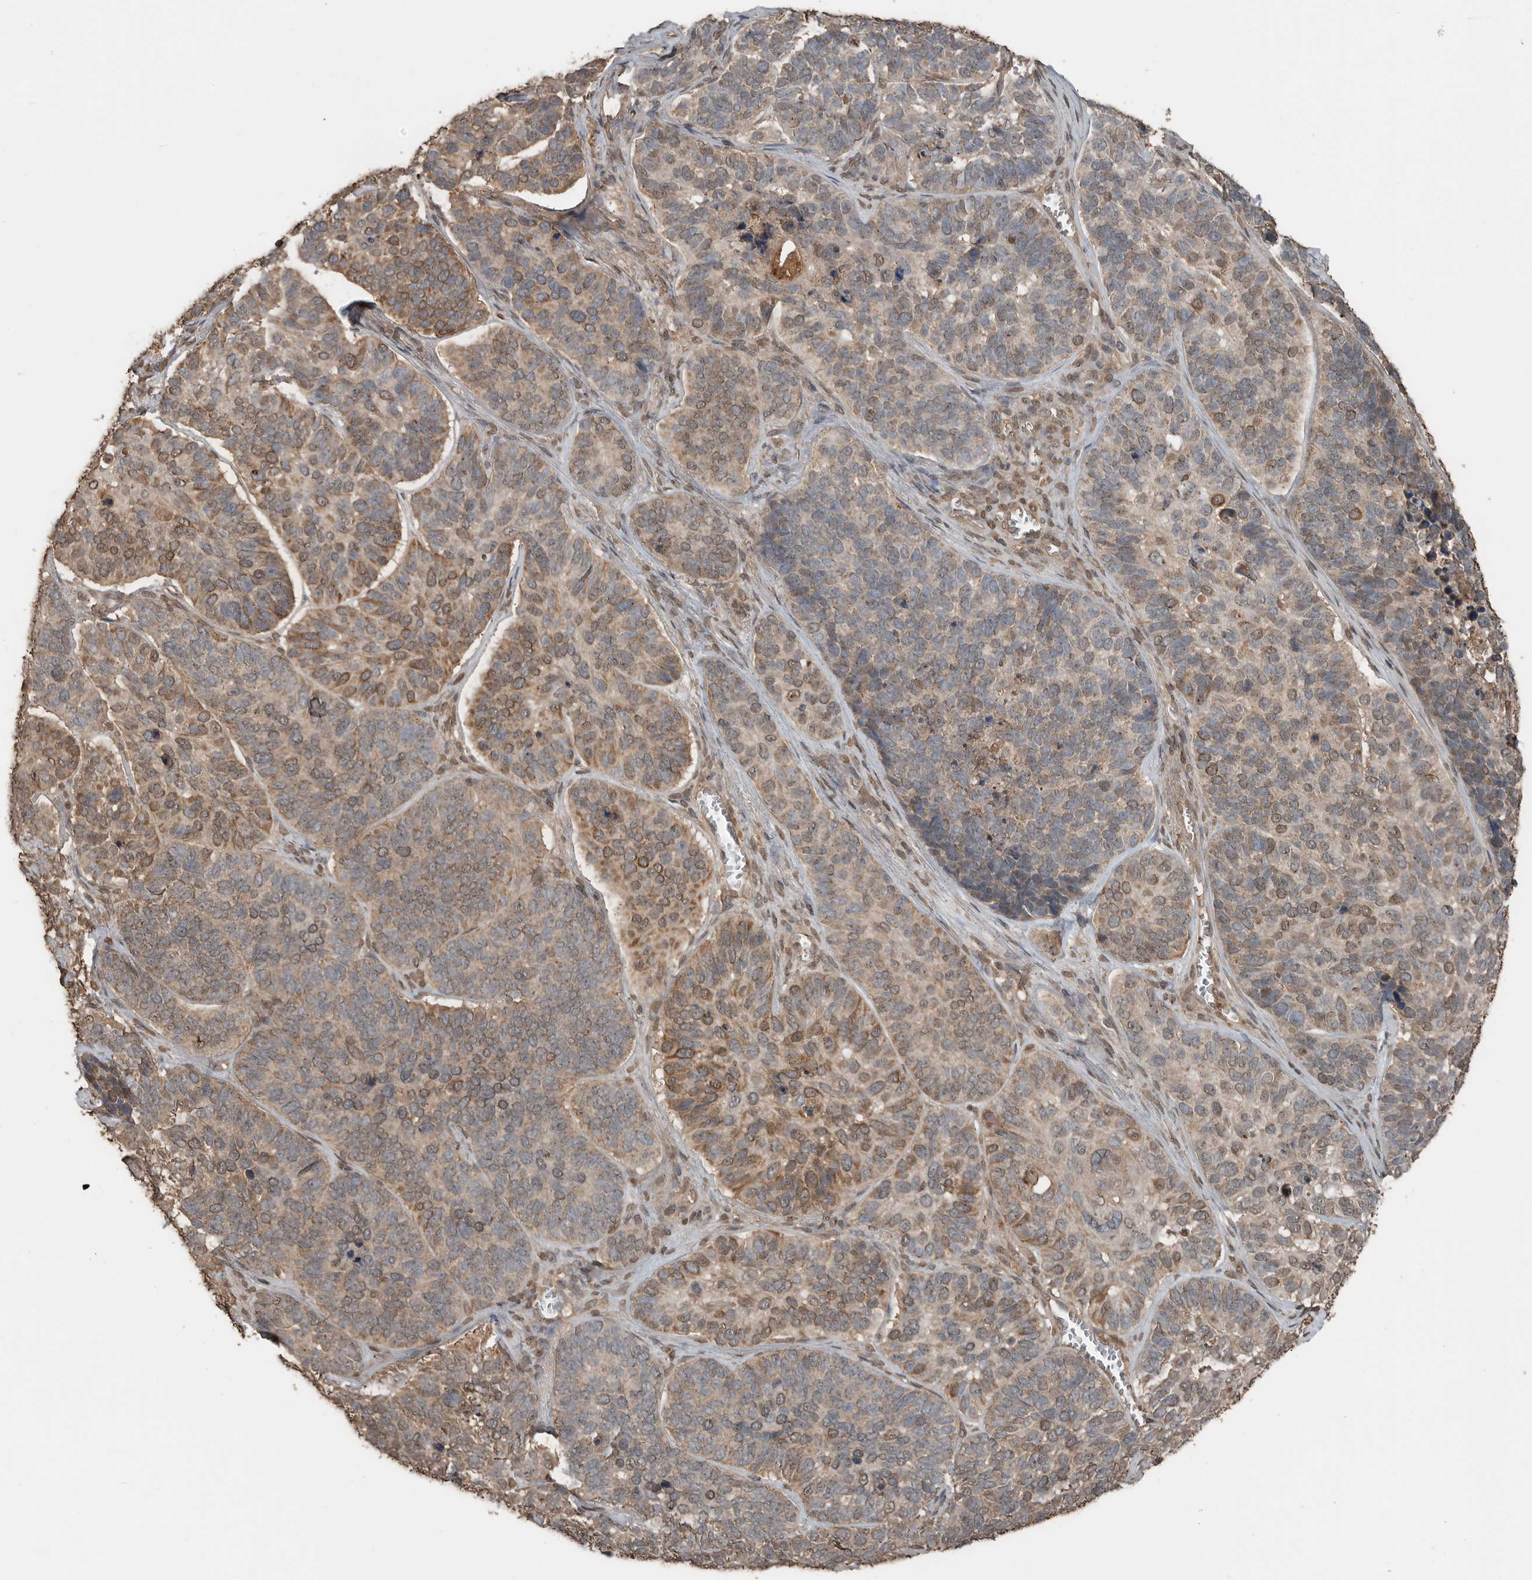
{"staining": {"intensity": "moderate", "quantity": ">75%", "location": "cytoplasmic/membranous,nuclear"}, "tissue": "skin cancer", "cell_type": "Tumor cells", "image_type": "cancer", "snomed": [{"axis": "morphology", "description": "Basal cell carcinoma"}, {"axis": "topography", "description": "Skin"}], "caption": "DAB (3,3'-diaminobenzidine) immunohistochemical staining of skin cancer demonstrates moderate cytoplasmic/membranous and nuclear protein staining in about >75% of tumor cells.", "gene": "BLZF1", "patient": {"sex": "male", "age": 62}}